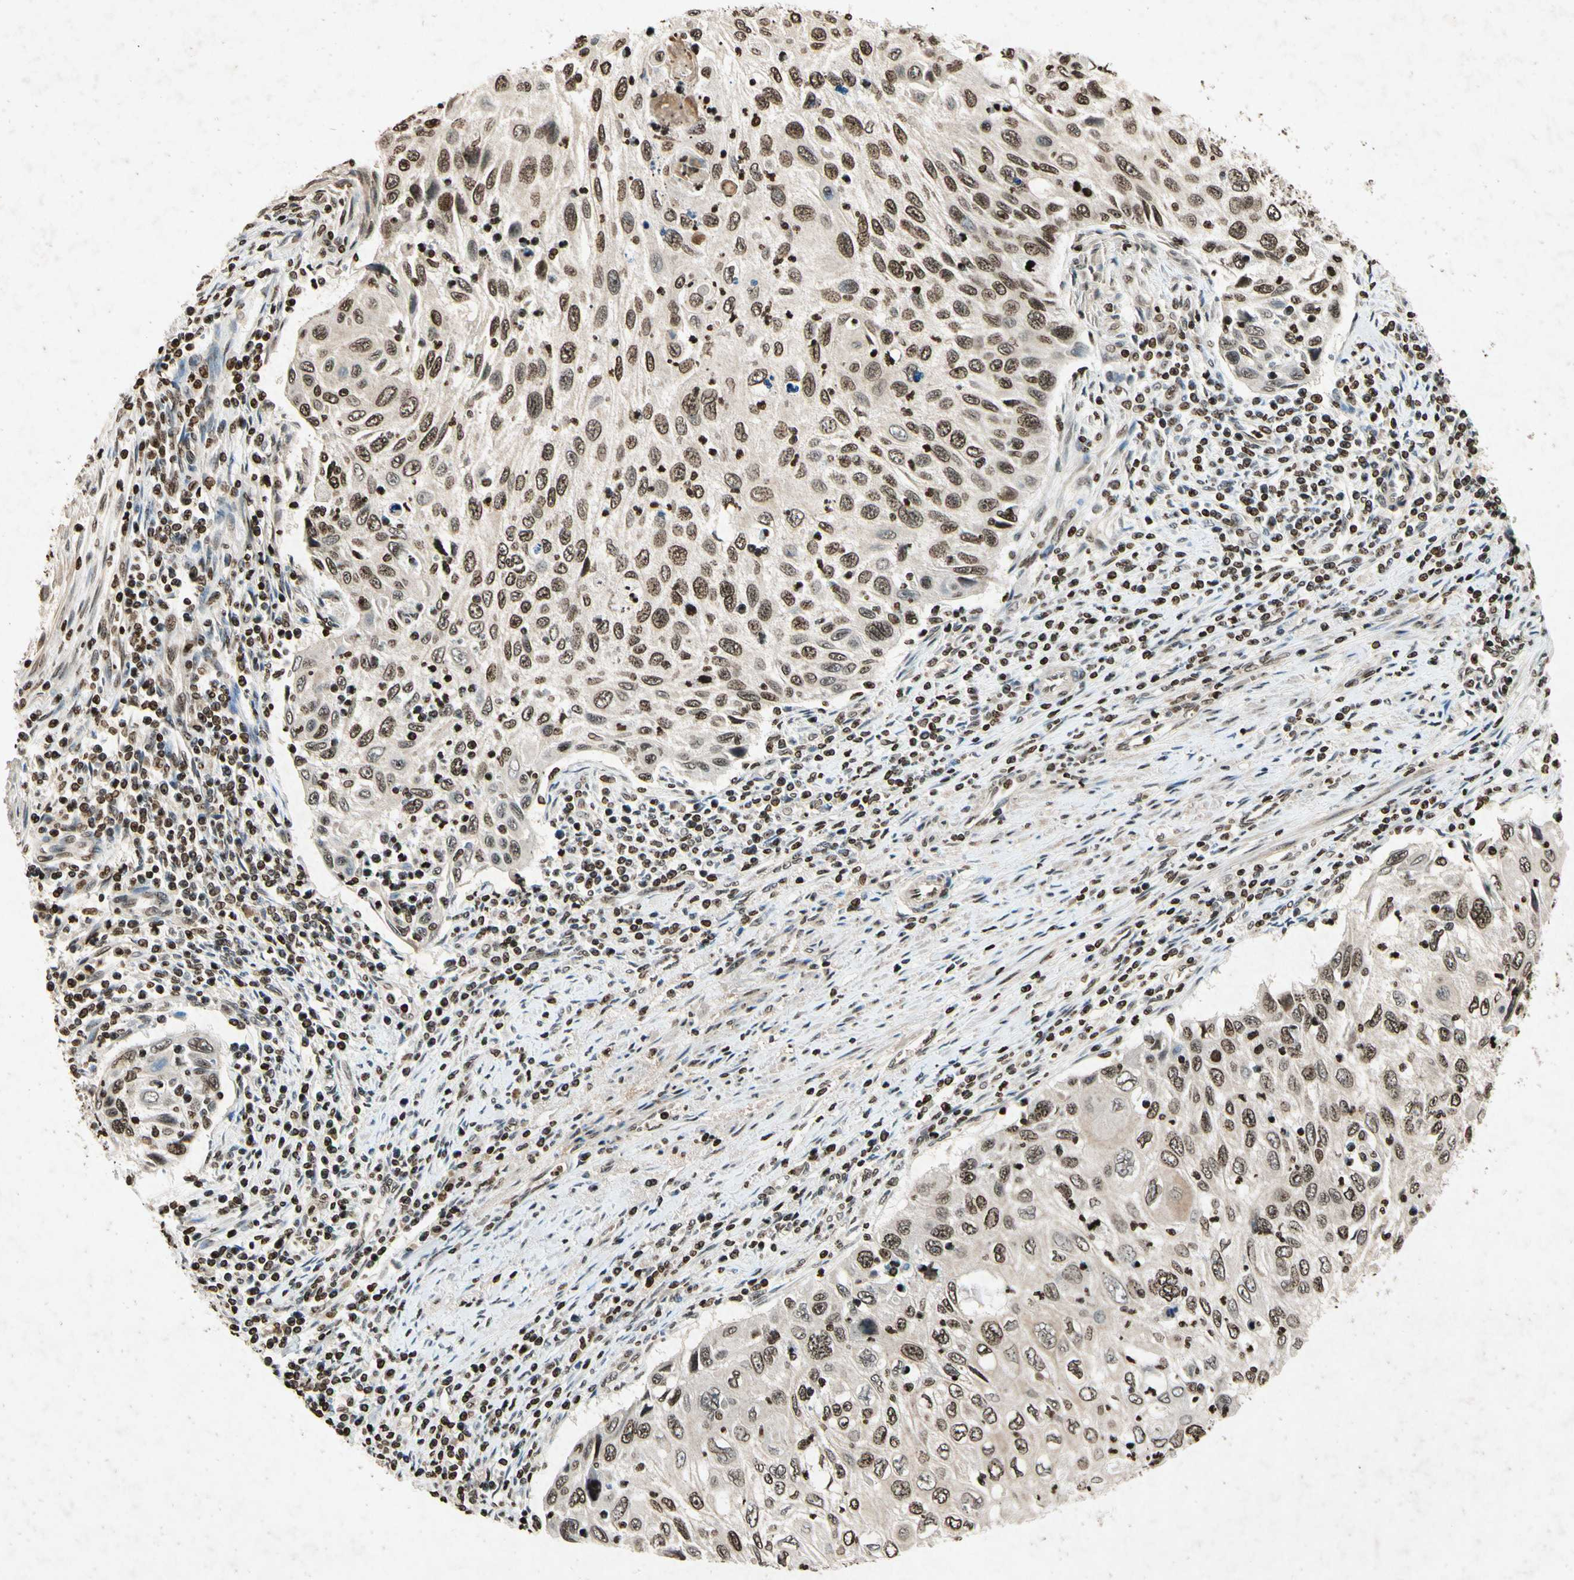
{"staining": {"intensity": "moderate", "quantity": ">75%", "location": "nuclear"}, "tissue": "cervical cancer", "cell_type": "Tumor cells", "image_type": "cancer", "snomed": [{"axis": "morphology", "description": "Squamous cell carcinoma, NOS"}, {"axis": "topography", "description": "Cervix"}], "caption": "This image demonstrates squamous cell carcinoma (cervical) stained with immunohistochemistry to label a protein in brown. The nuclear of tumor cells show moderate positivity for the protein. Nuclei are counter-stained blue.", "gene": "HOXB3", "patient": {"sex": "female", "age": 70}}